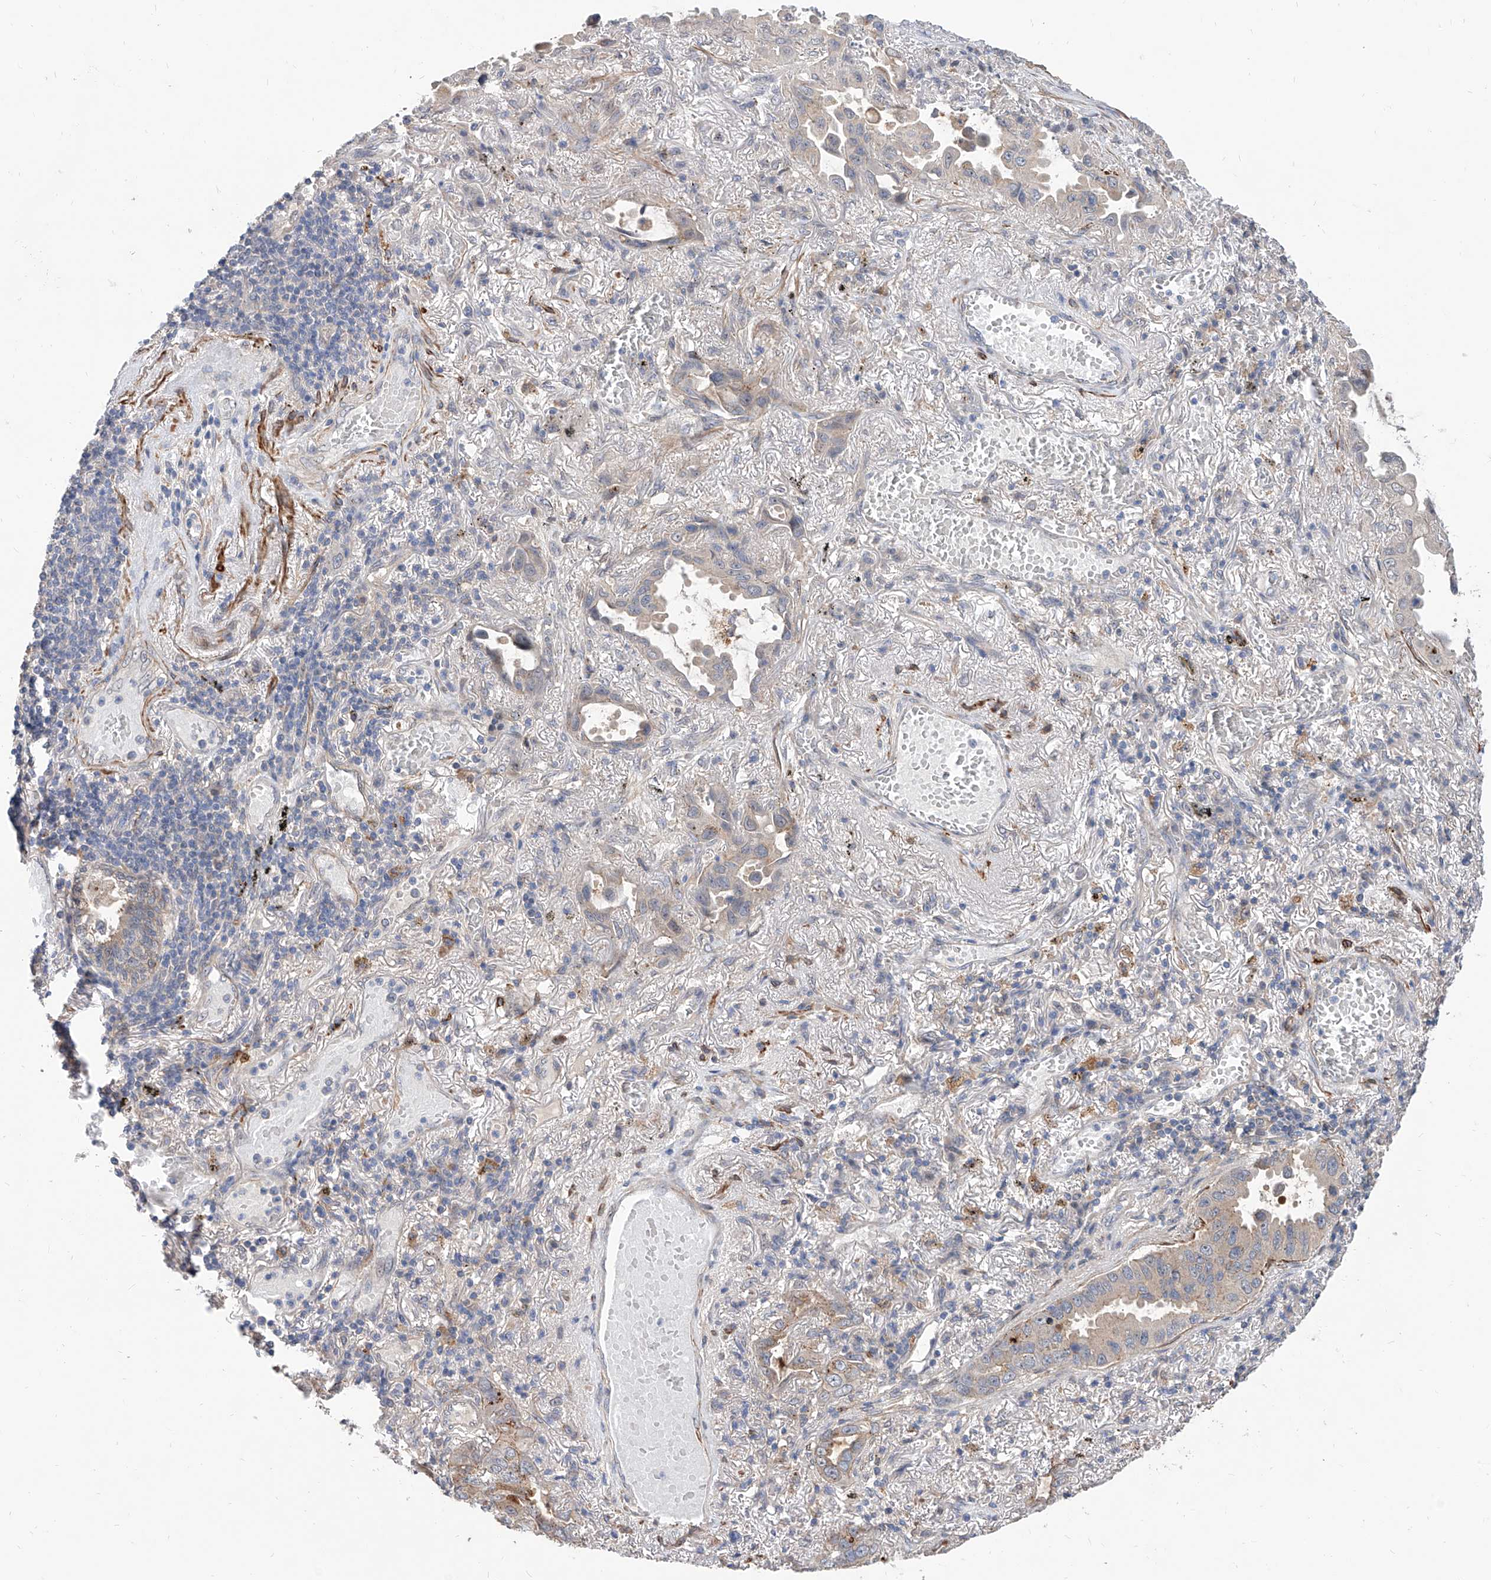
{"staining": {"intensity": "negative", "quantity": "none", "location": "none"}, "tissue": "lung cancer", "cell_type": "Tumor cells", "image_type": "cancer", "snomed": [{"axis": "morphology", "description": "Adenocarcinoma, NOS"}, {"axis": "topography", "description": "Lung"}], "caption": "Immunohistochemical staining of human lung adenocarcinoma reveals no significant staining in tumor cells.", "gene": "MAGEE2", "patient": {"sex": "male", "age": 64}}